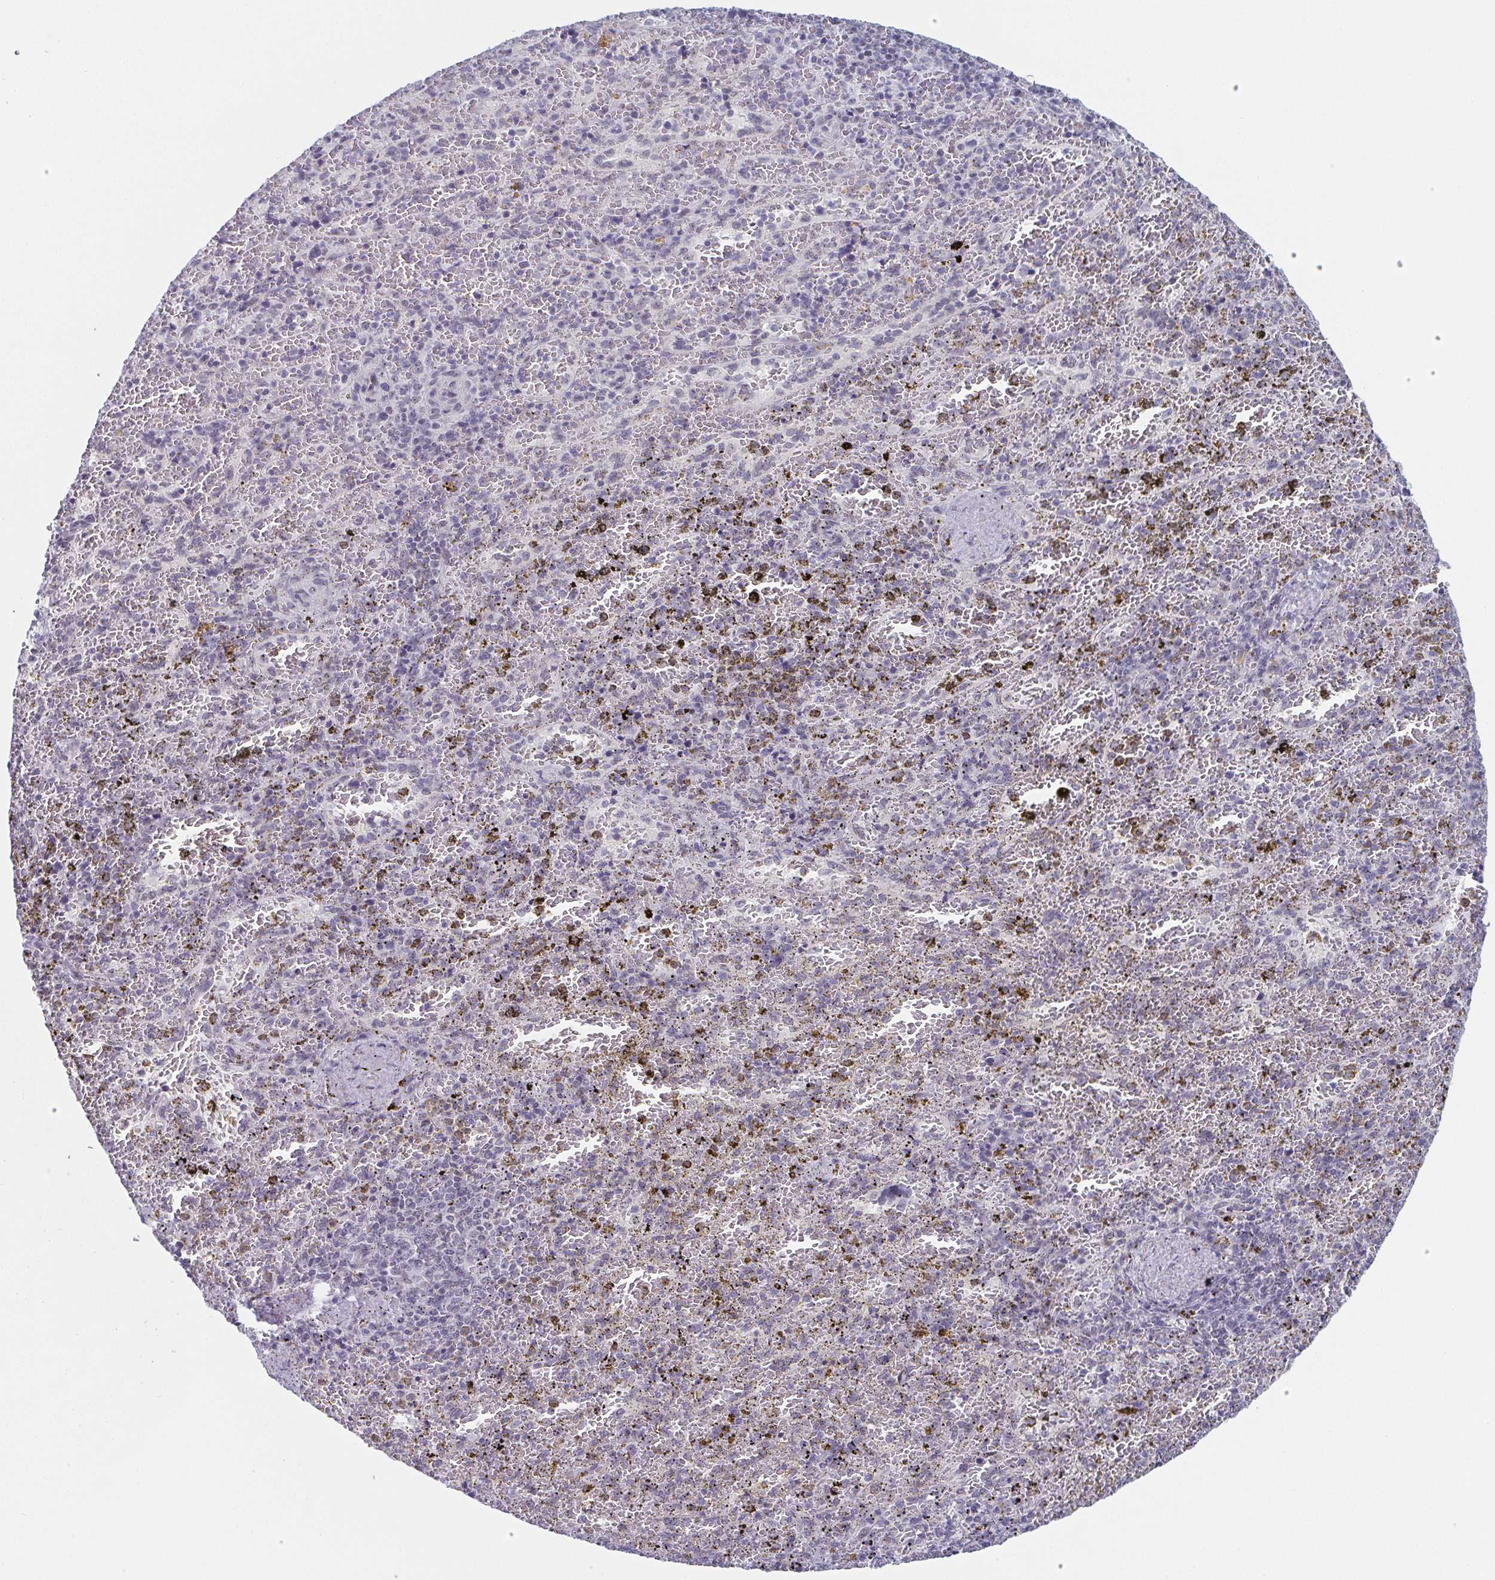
{"staining": {"intensity": "negative", "quantity": "none", "location": "none"}, "tissue": "spleen", "cell_type": "Cells in red pulp", "image_type": "normal", "snomed": [{"axis": "morphology", "description": "Normal tissue, NOS"}, {"axis": "topography", "description": "Spleen"}], "caption": "IHC histopathology image of unremarkable human spleen stained for a protein (brown), which reveals no staining in cells in red pulp.", "gene": "EXOSC7", "patient": {"sex": "female", "age": 50}}